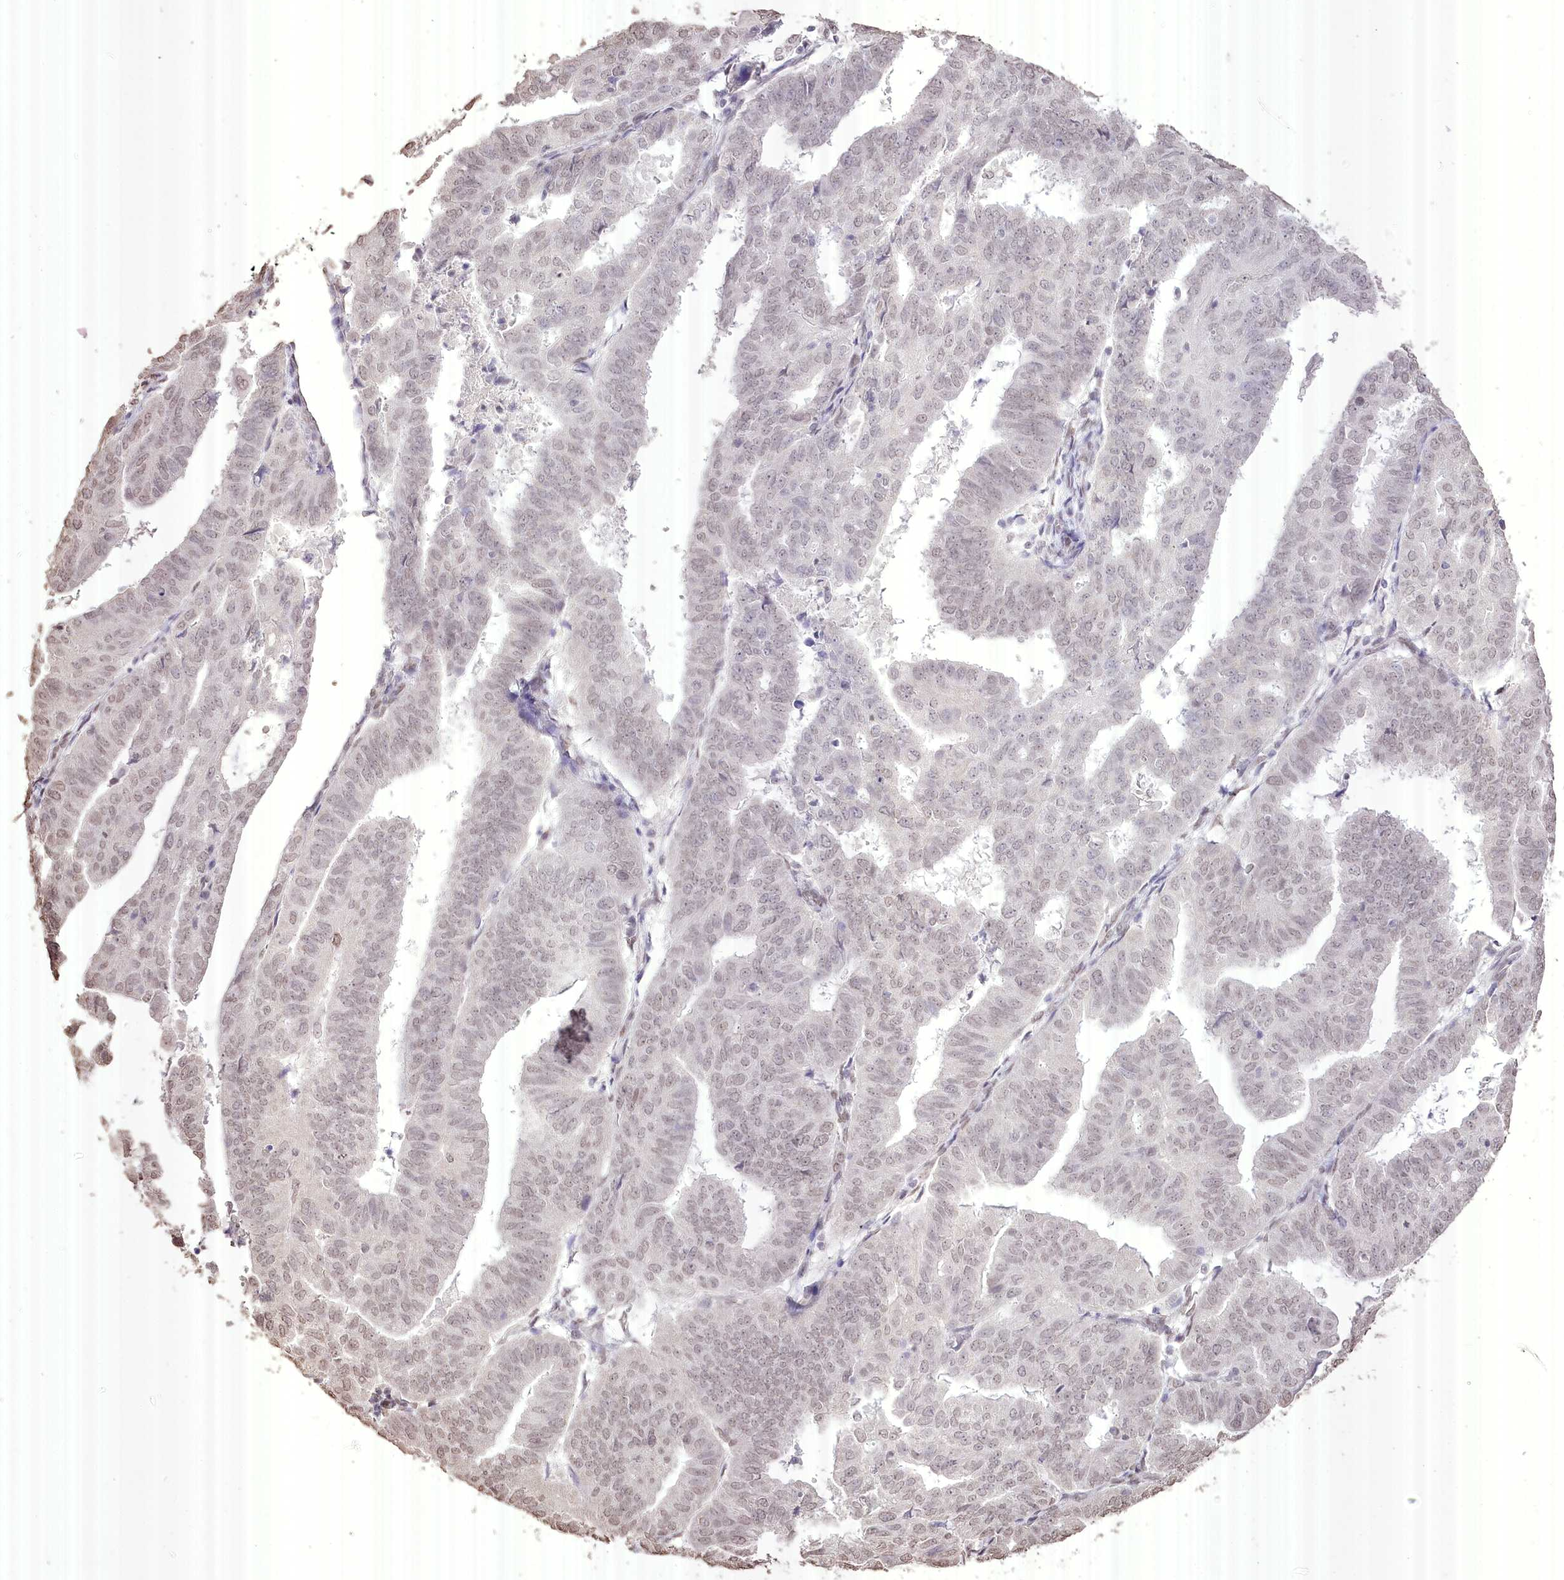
{"staining": {"intensity": "weak", "quantity": "<25%", "location": "nuclear"}, "tissue": "endometrial cancer", "cell_type": "Tumor cells", "image_type": "cancer", "snomed": [{"axis": "morphology", "description": "Adenocarcinoma, NOS"}, {"axis": "topography", "description": "Uterus"}], "caption": "Endometrial cancer stained for a protein using immunohistochemistry (IHC) exhibits no expression tumor cells.", "gene": "SLC39A10", "patient": {"sex": "female", "age": 77}}